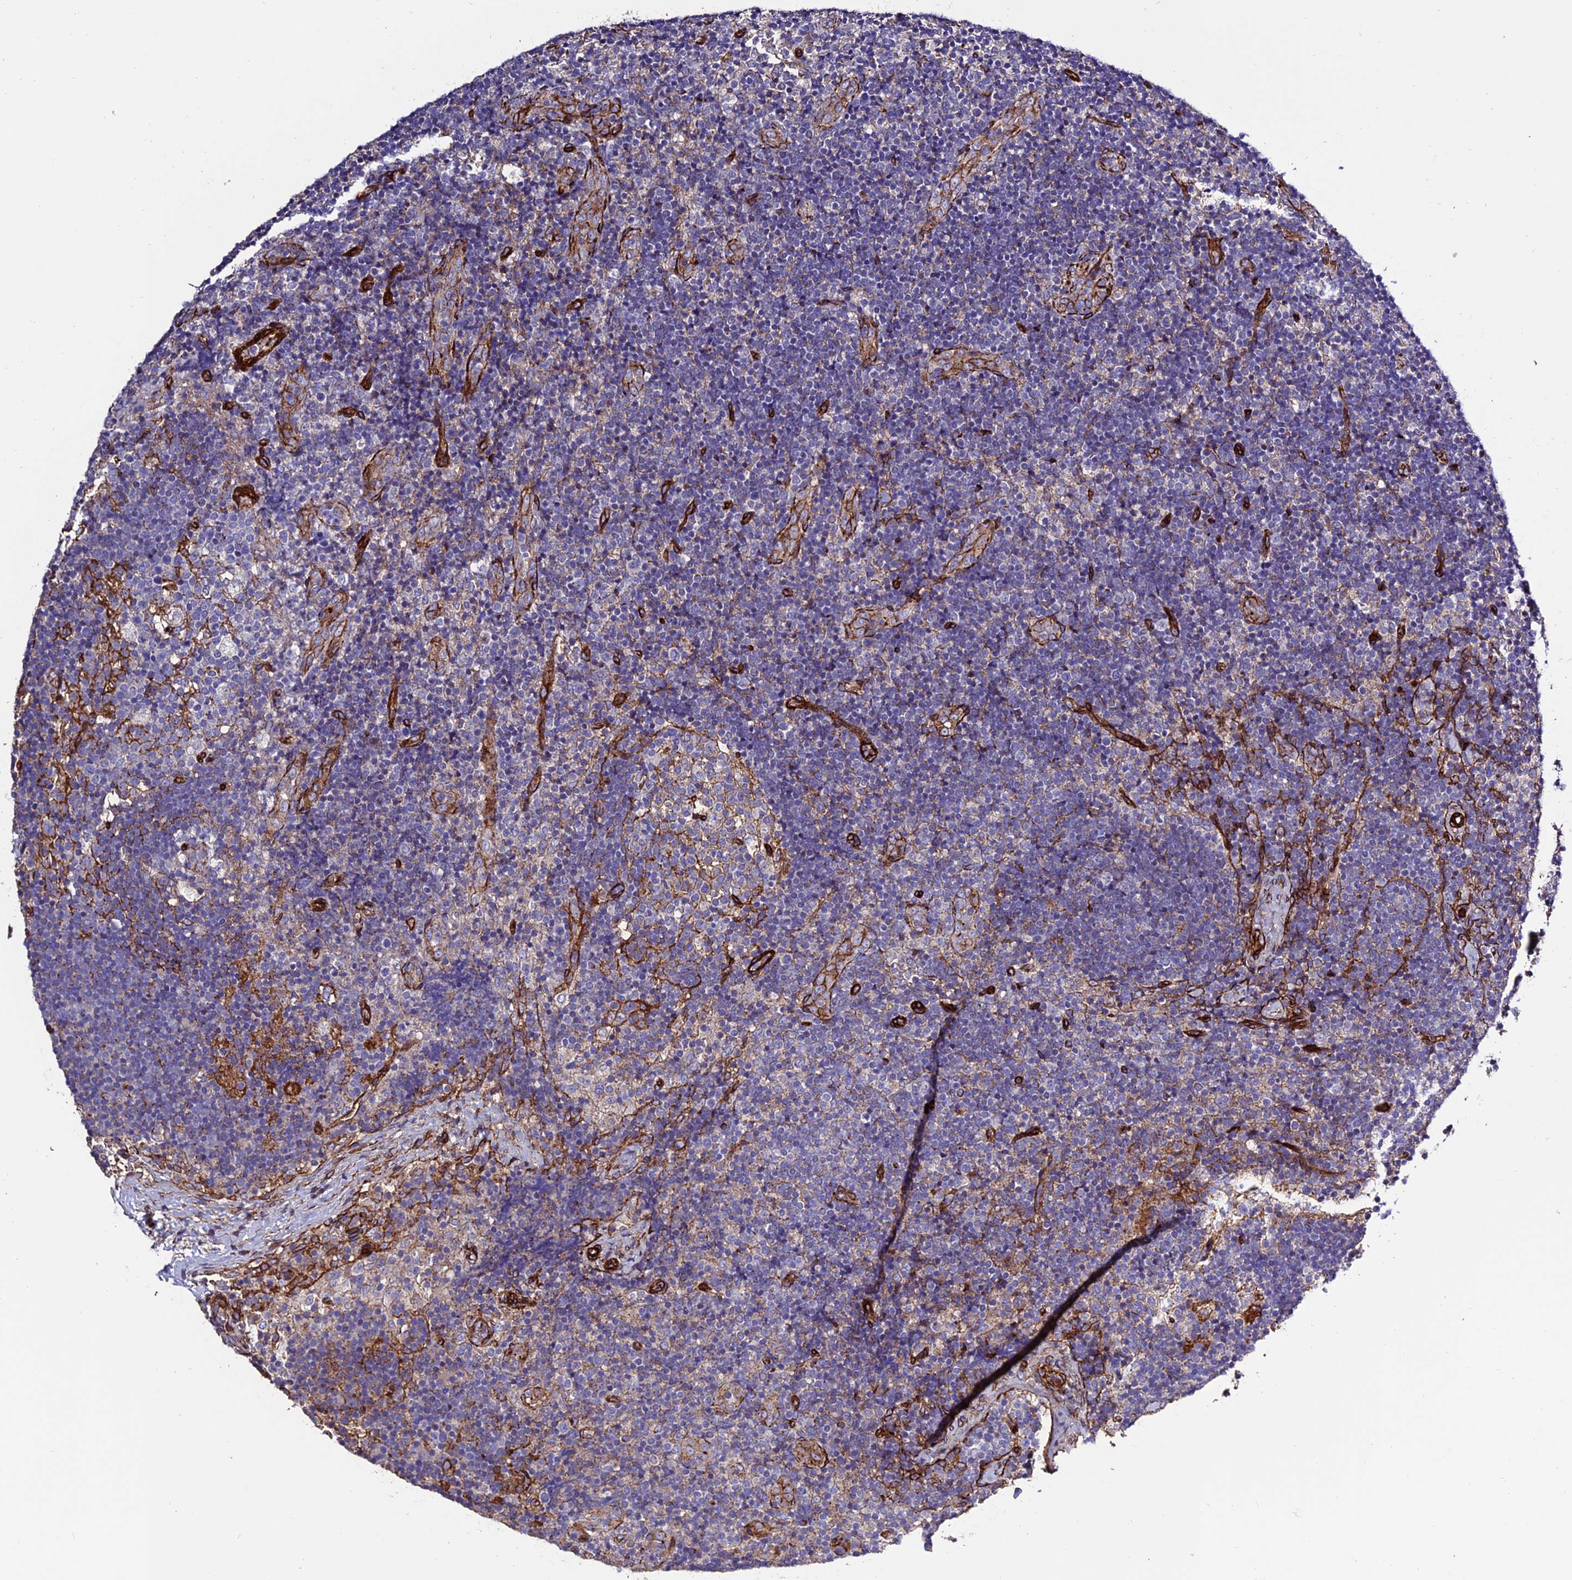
{"staining": {"intensity": "negative", "quantity": "none", "location": "none"}, "tissue": "lymph node", "cell_type": "Germinal center cells", "image_type": "normal", "snomed": [{"axis": "morphology", "description": "Normal tissue, NOS"}, {"axis": "topography", "description": "Lymph node"}], "caption": "A photomicrograph of human lymph node is negative for staining in germinal center cells. (Immunohistochemistry, brightfield microscopy, high magnification).", "gene": "REX1BD", "patient": {"sex": "female", "age": 22}}